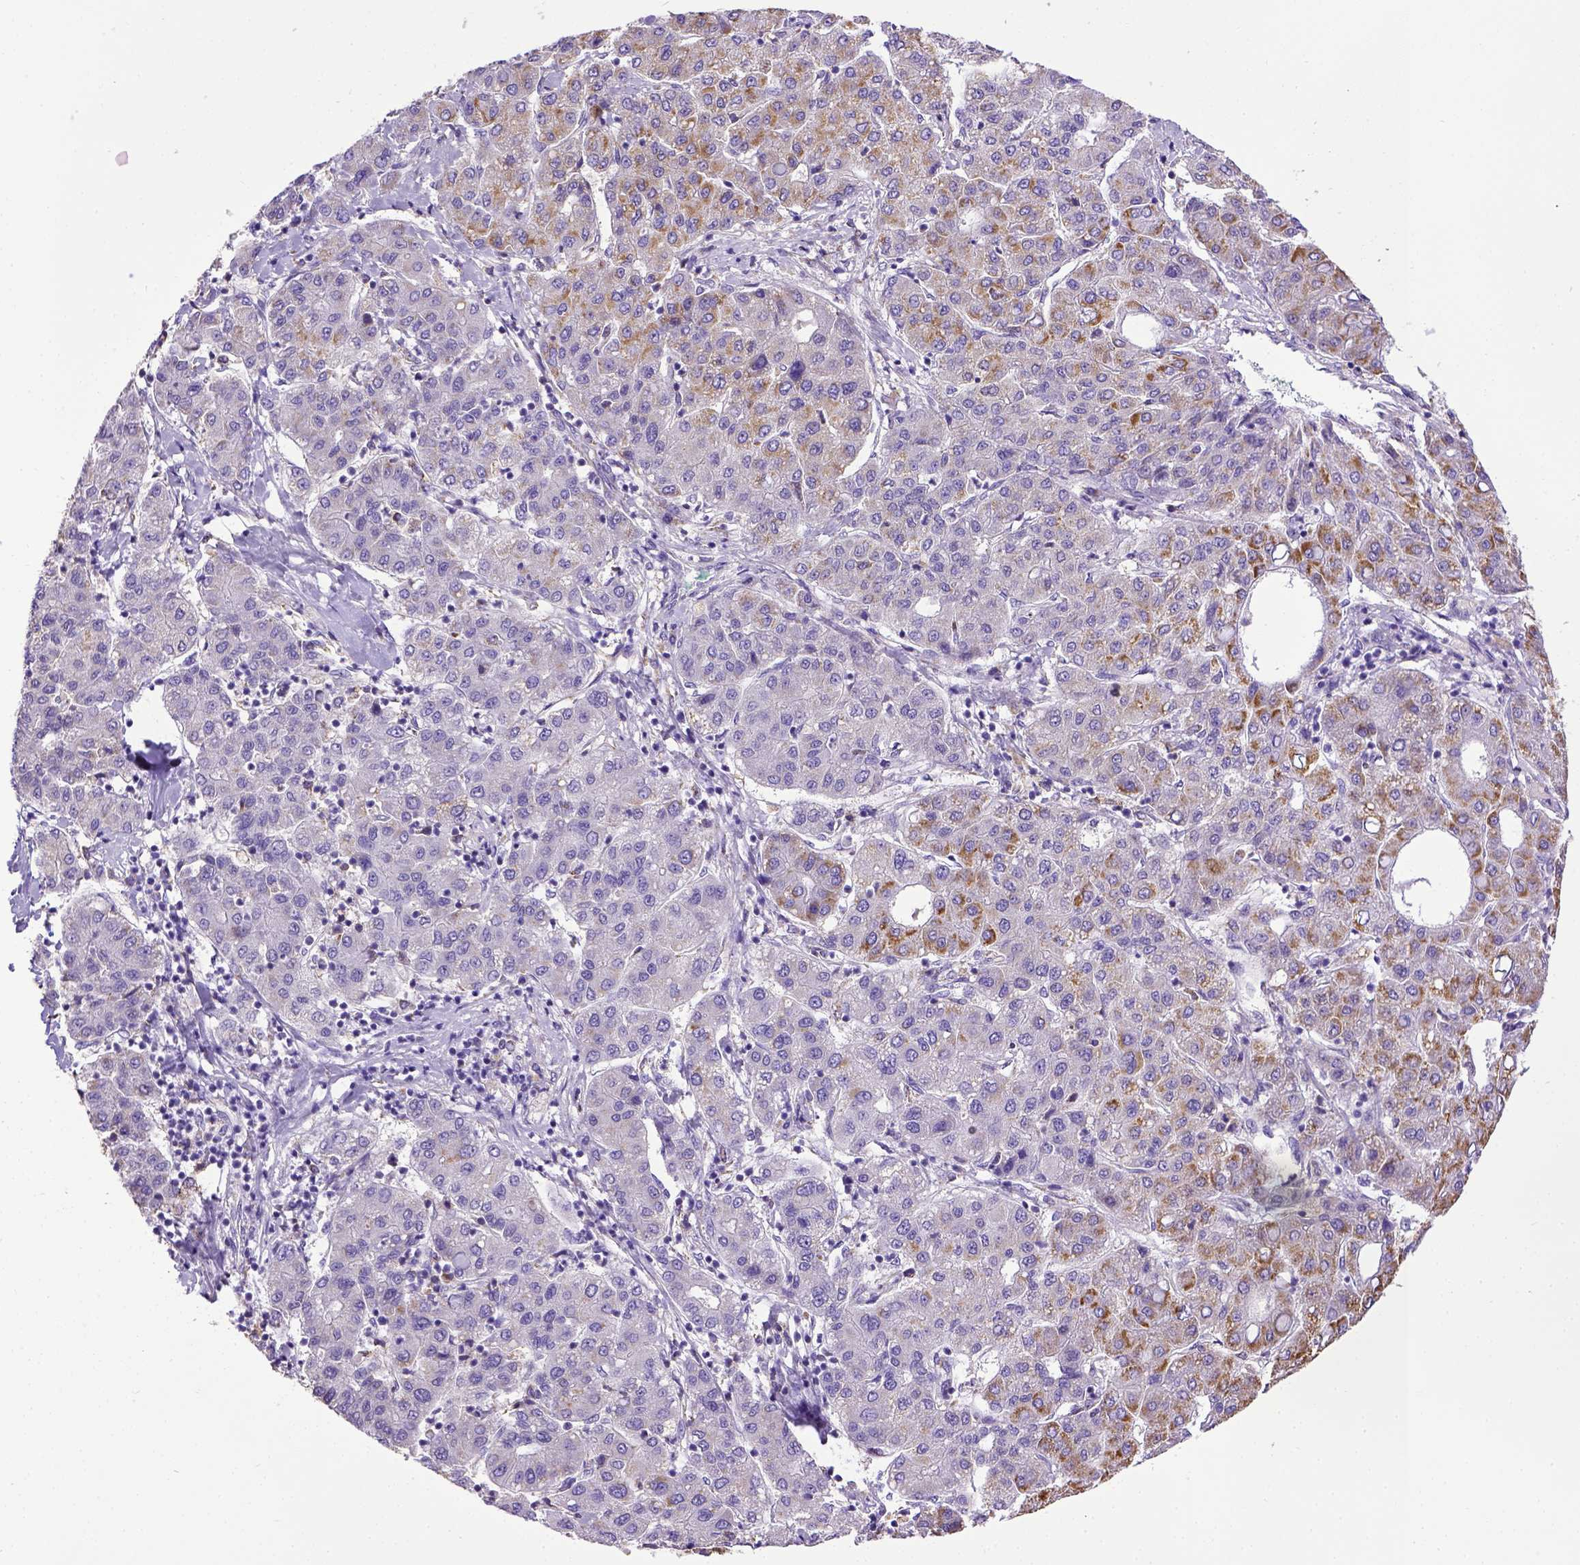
{"staining": {"intensity": "moderate", "quantity": "<25%", "location": "cytoplasmic/membranous"}, "tissue": "liver cancer", "cell_type": "Tumor cells", "image_type": "cancer", "snomed": [{"axis": "morphology", "description": "Carcinoma, Hepatocellular, NOS"}, {"axis": "topography", "description": "Liver"}], "caption": "Moderate cytoplasmic/membranous positivity is identified in approximately <25% of tumor cells in liver cancer.", "gene": "SPEF1", "patient": {"sex": "male", "age": 65}}